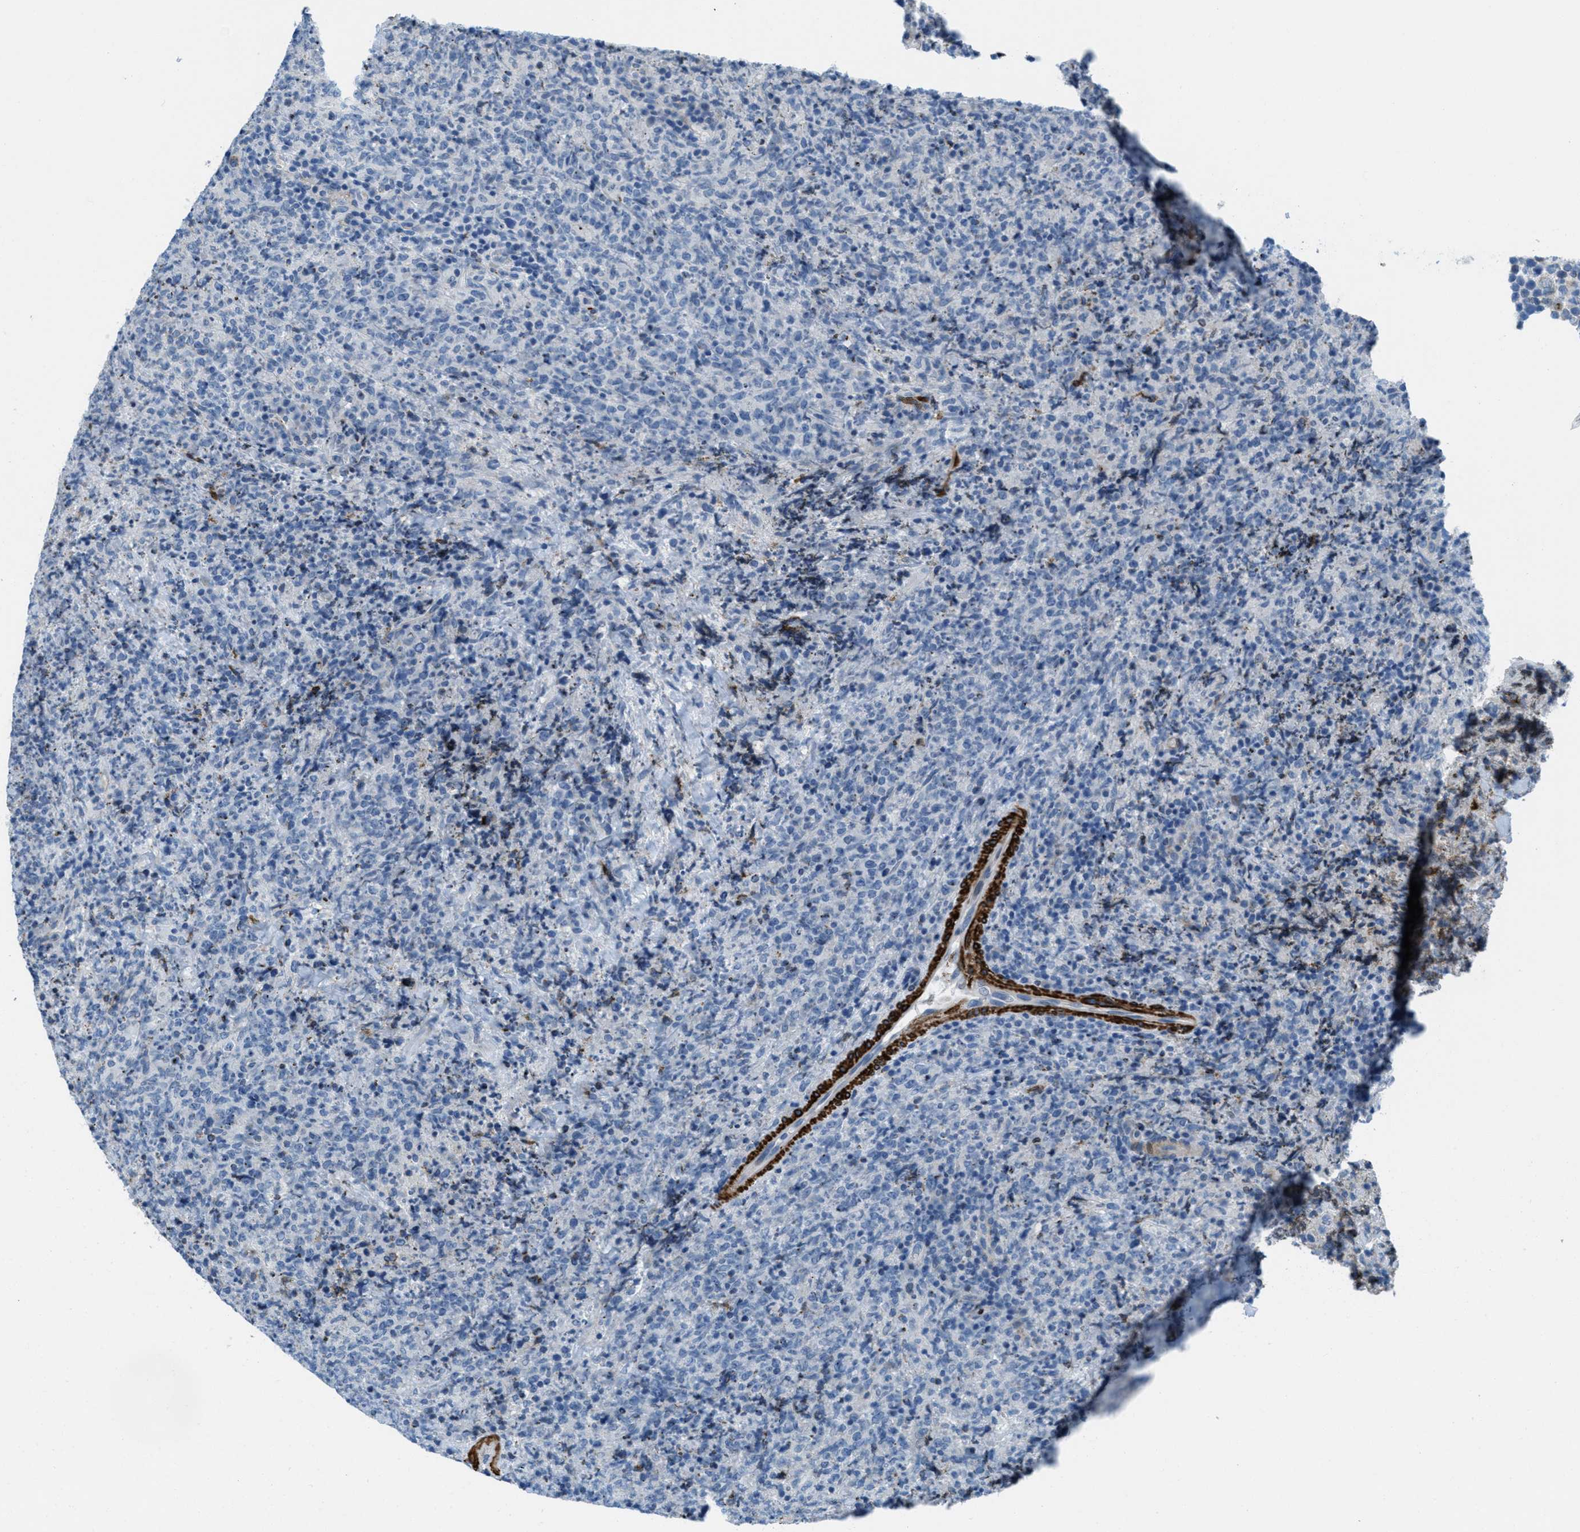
{"staining": {"intensity": "negative", "quantity": "none", "location": "none"}, "tissue": "lymphoma", "cell_type": "Tumor cells", "image_type": "cancer", "snomed": [{"axis": "morphology", "description": "Malignant lymphoma, non-Hodgkin's type, High grade"}, {"axis": "topography", "description": "Tonsil"}], "caption": "Tumor cells are negative for brown protein staining in lymphoma.", "gene": "MFSD13A", "patient": {"sex": "female", "age": 36}}